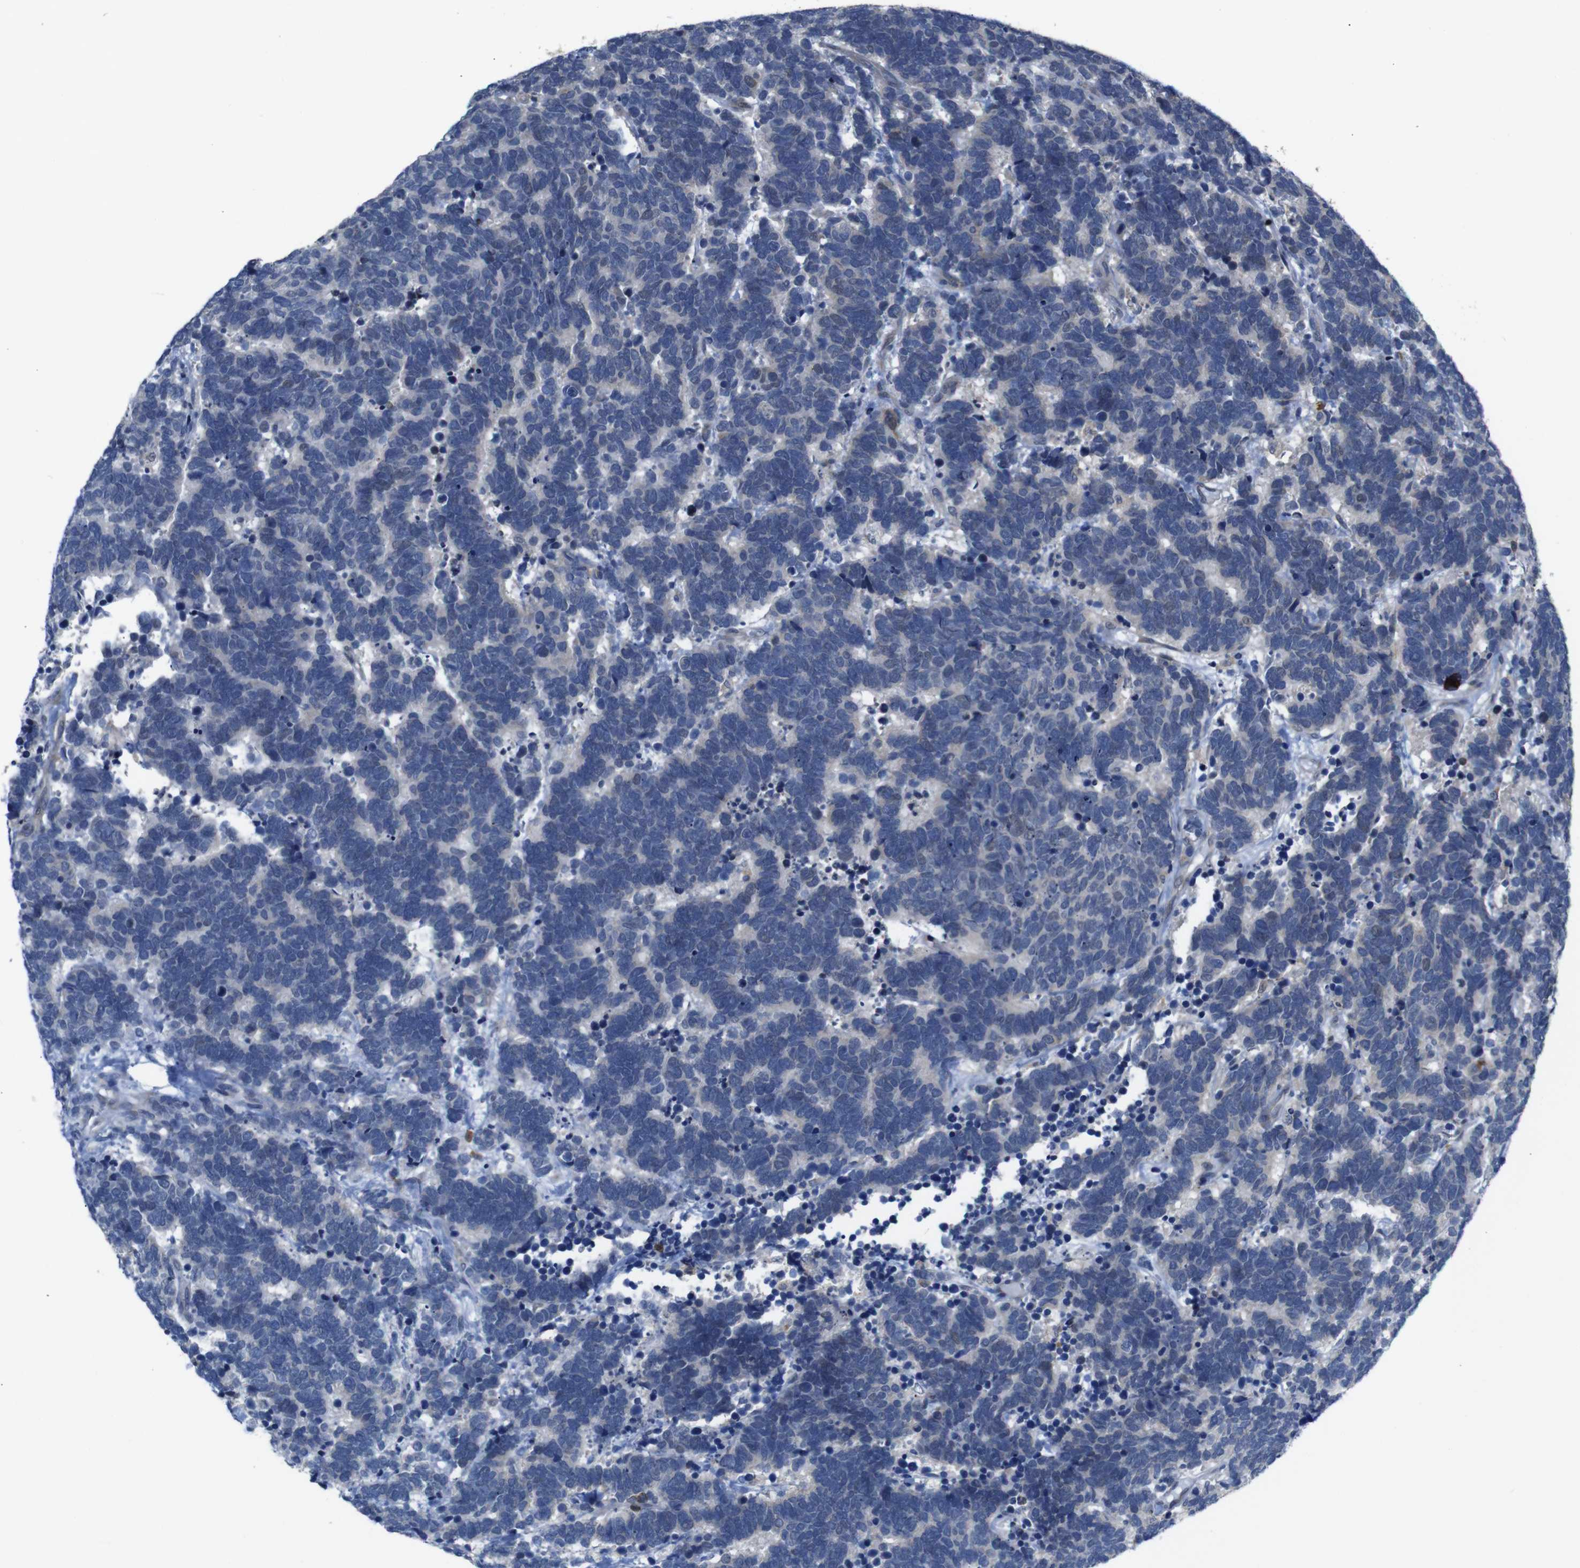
{"staining": {"intensity": "negative", "quantity": "none", "location": "none"}, "tissue": "carcinoid", "cell_type": "Tumor cells", "image_type": "cancer", "snomed": [{"axis": "morphology", "description": "Carcinoma, NOS"}, {"axis": "morphology", "description": "Carcinoid, malignant, NOS"}, {"axis": "topography", "description": "Urinary bladder"}], "caption": "This is an immunohistochemistry (IHC) photomicrograph of human carcinoid. There is no expression in tumor cells.", "gene": "BRWD3", "patient": {"sex": "male", "age": 57}}